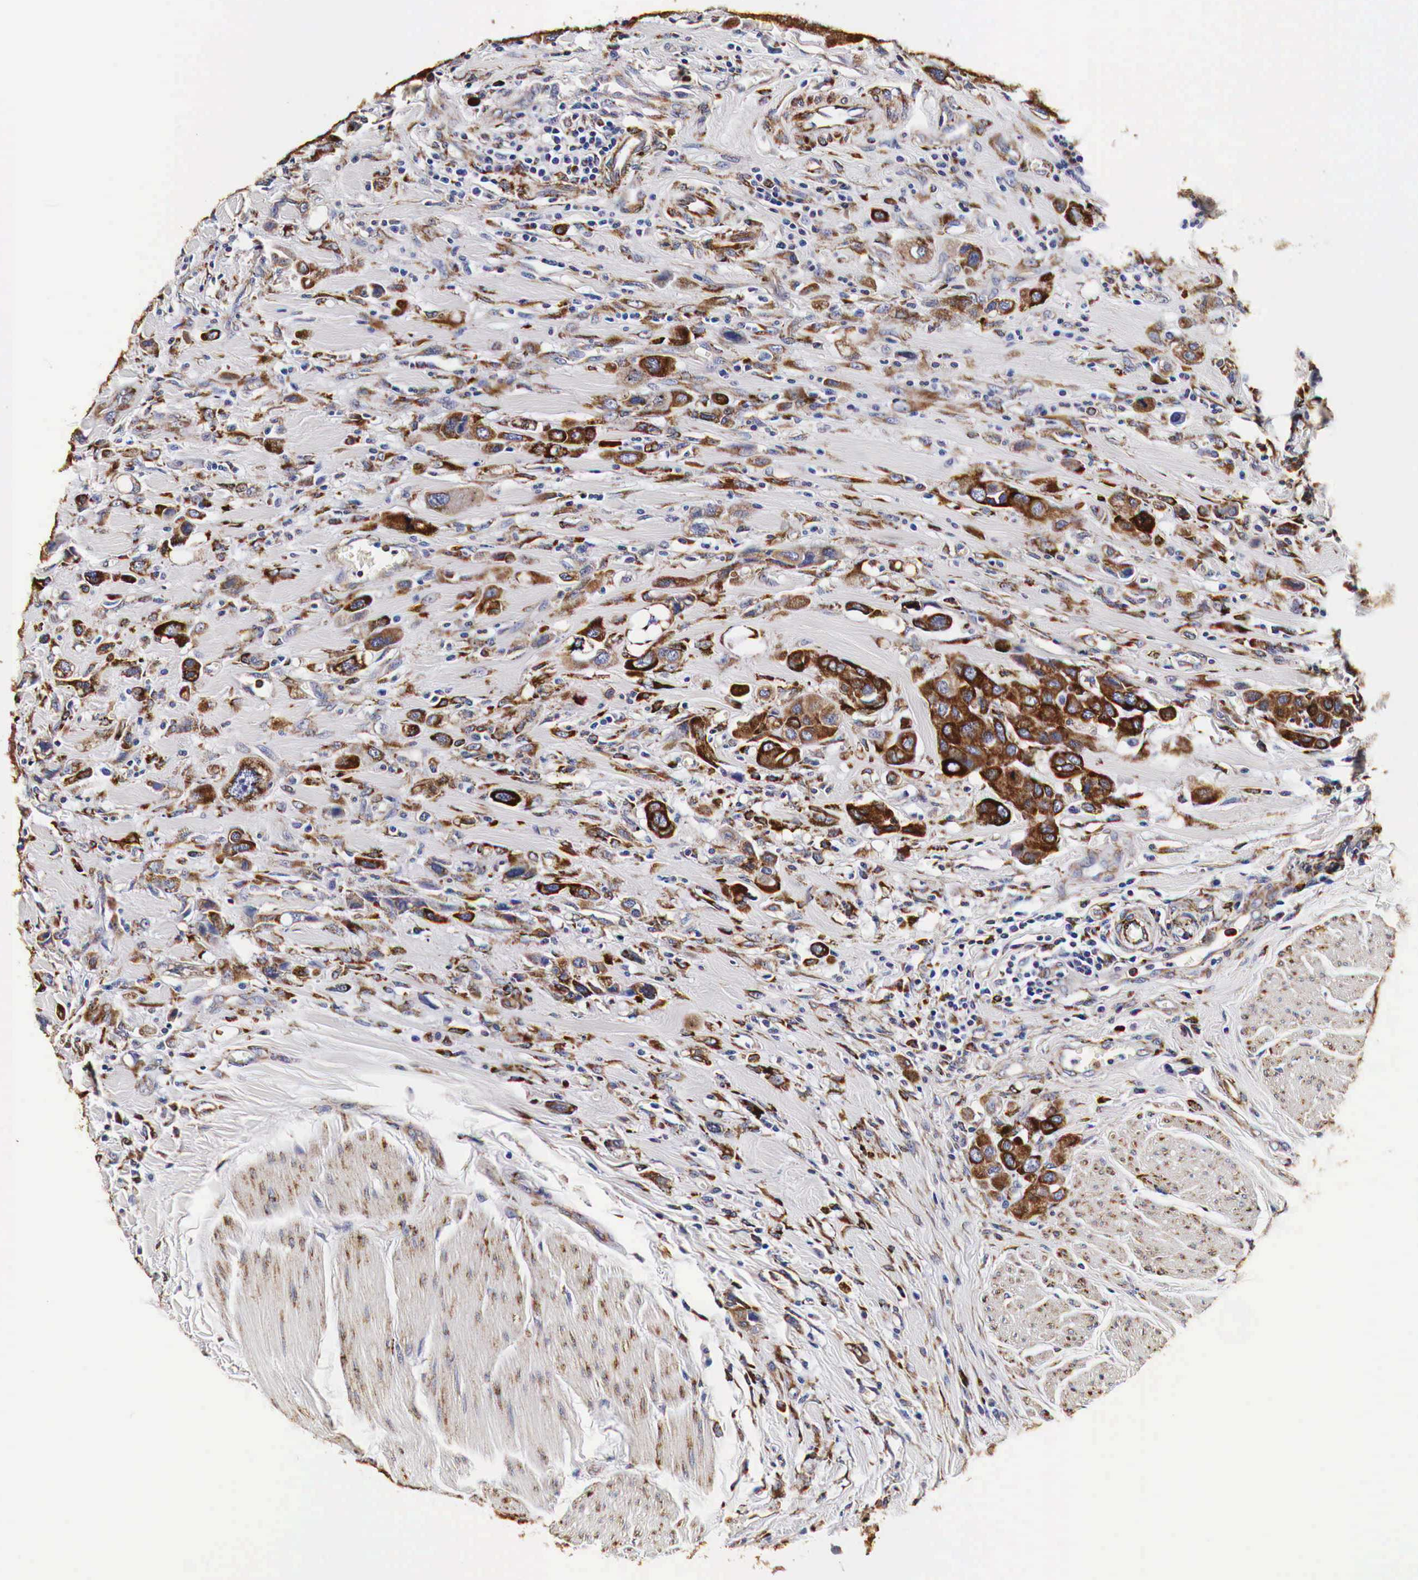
{"staining": {"intensity": "moderate", "quantity": "25%-75%", "location": "cytoplasmic/membranous"}, "tissue": "urothelial cancer", "cell_type": "Tumor cells", "image_type": "cancer", "snomed": [{"axis": "morphology", "description": "Urothelial carcinoma, High grade"}, {"axis": "topography", "description": "Urinary bladder"}], "caption": "High-power microscopy captured an IHC photomicrograph of urothelial cancer, revealing moderate cytoplasmic/membranous expression in approximately 25%-75% of tumor cells.", "gene": "CKAP4", "patient": {"sex": "male", "age": 50}}